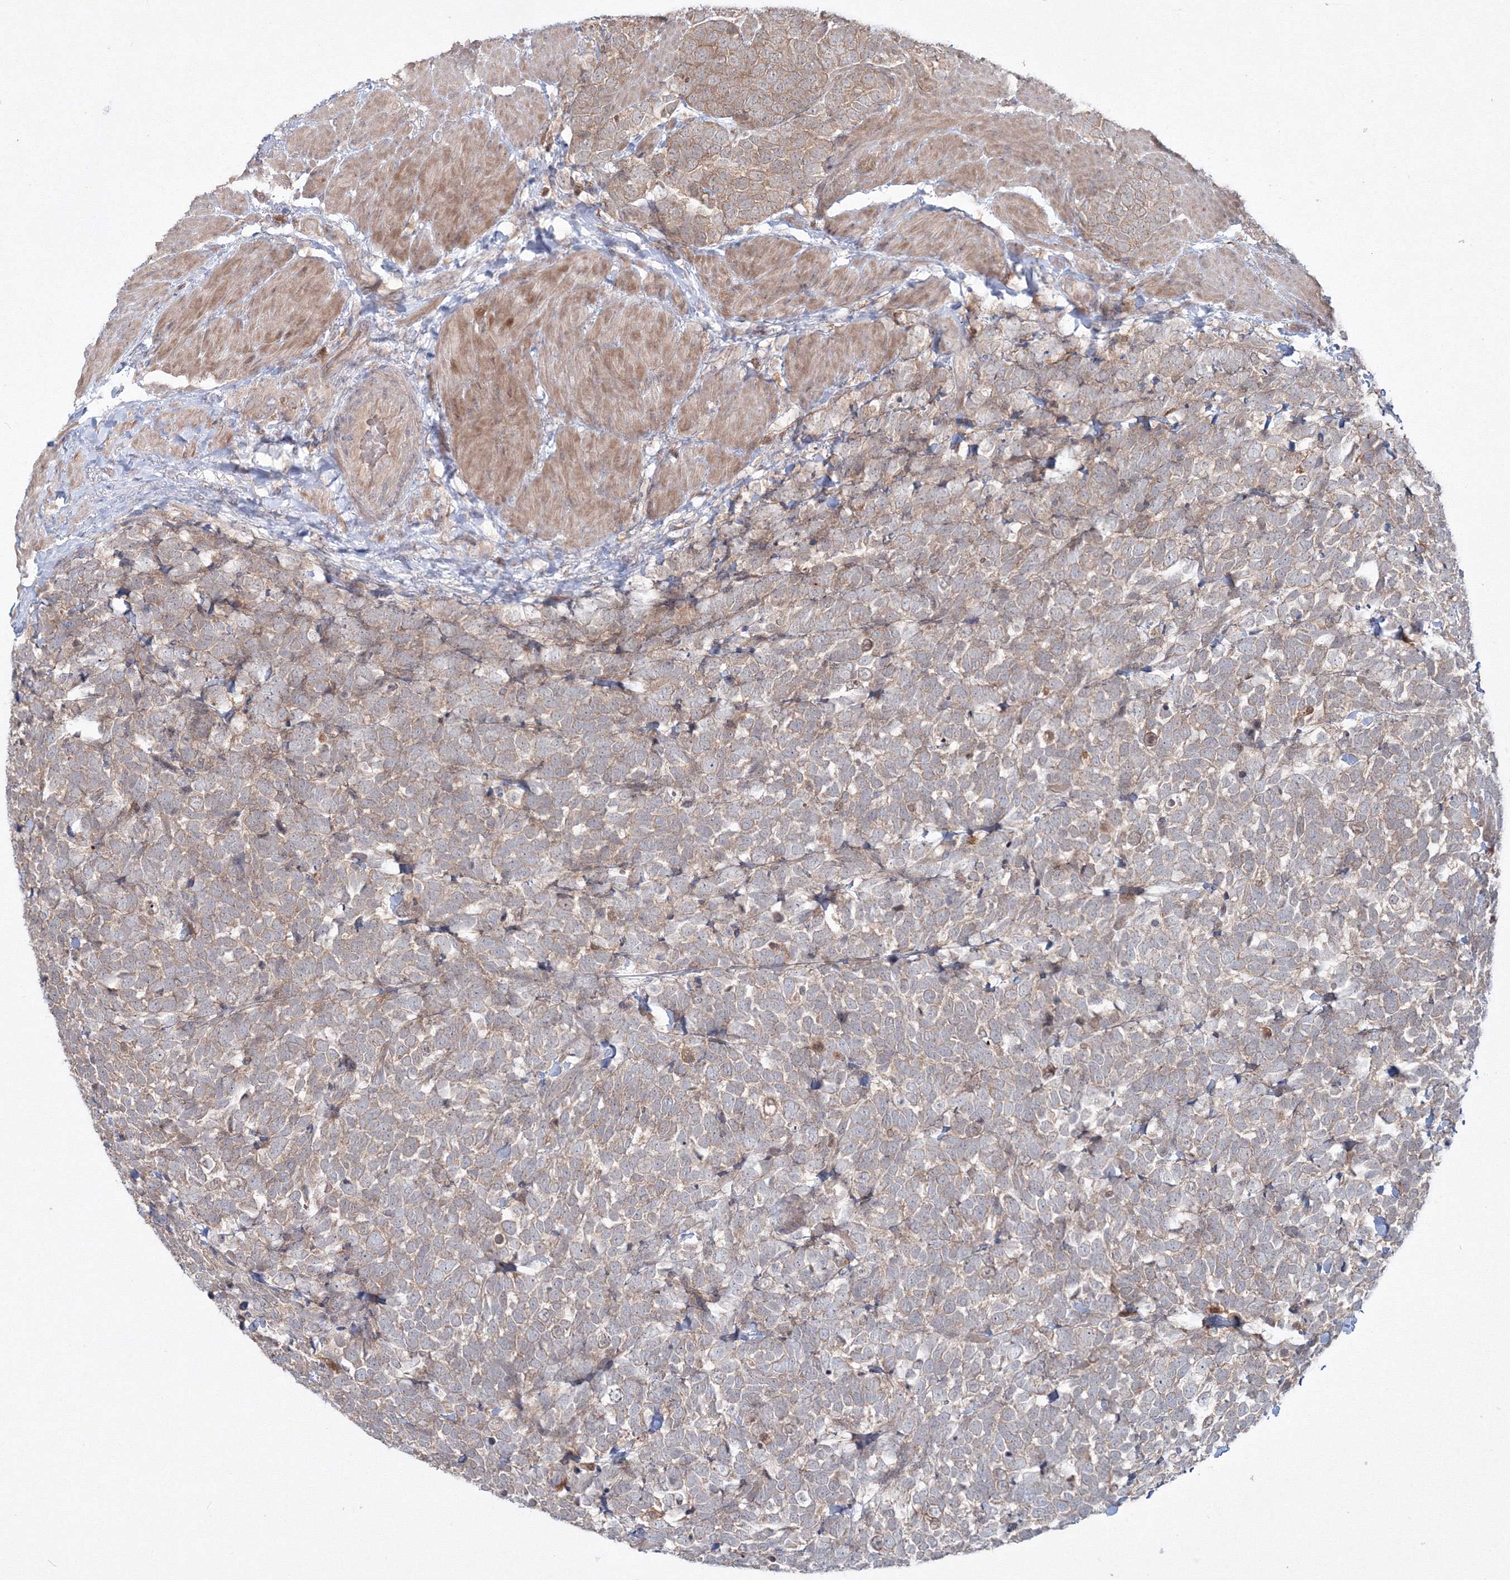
{"staining": {"intensity": "moderate", "quantity": "25%-75%", "location": "cytoplasmic/membranous"}, "tissue": "urothelial cancer", "cell_type": "Tumor cells", "image_type": "cancer", "snomed": [{"axis": "morphology", "description": "Urothelial carcinoma, High grade"}, {"axis": "topography", "description": "Urinary bladder"}], "caption": "Immunohistochemical staining of urothelial cancer shows moderate cytoplasmic/membranous protein positivity in approximately 25%-75% of tumor cells.", "gene": "MKRN2", "patient": {"sex": "female", "age": 82}}